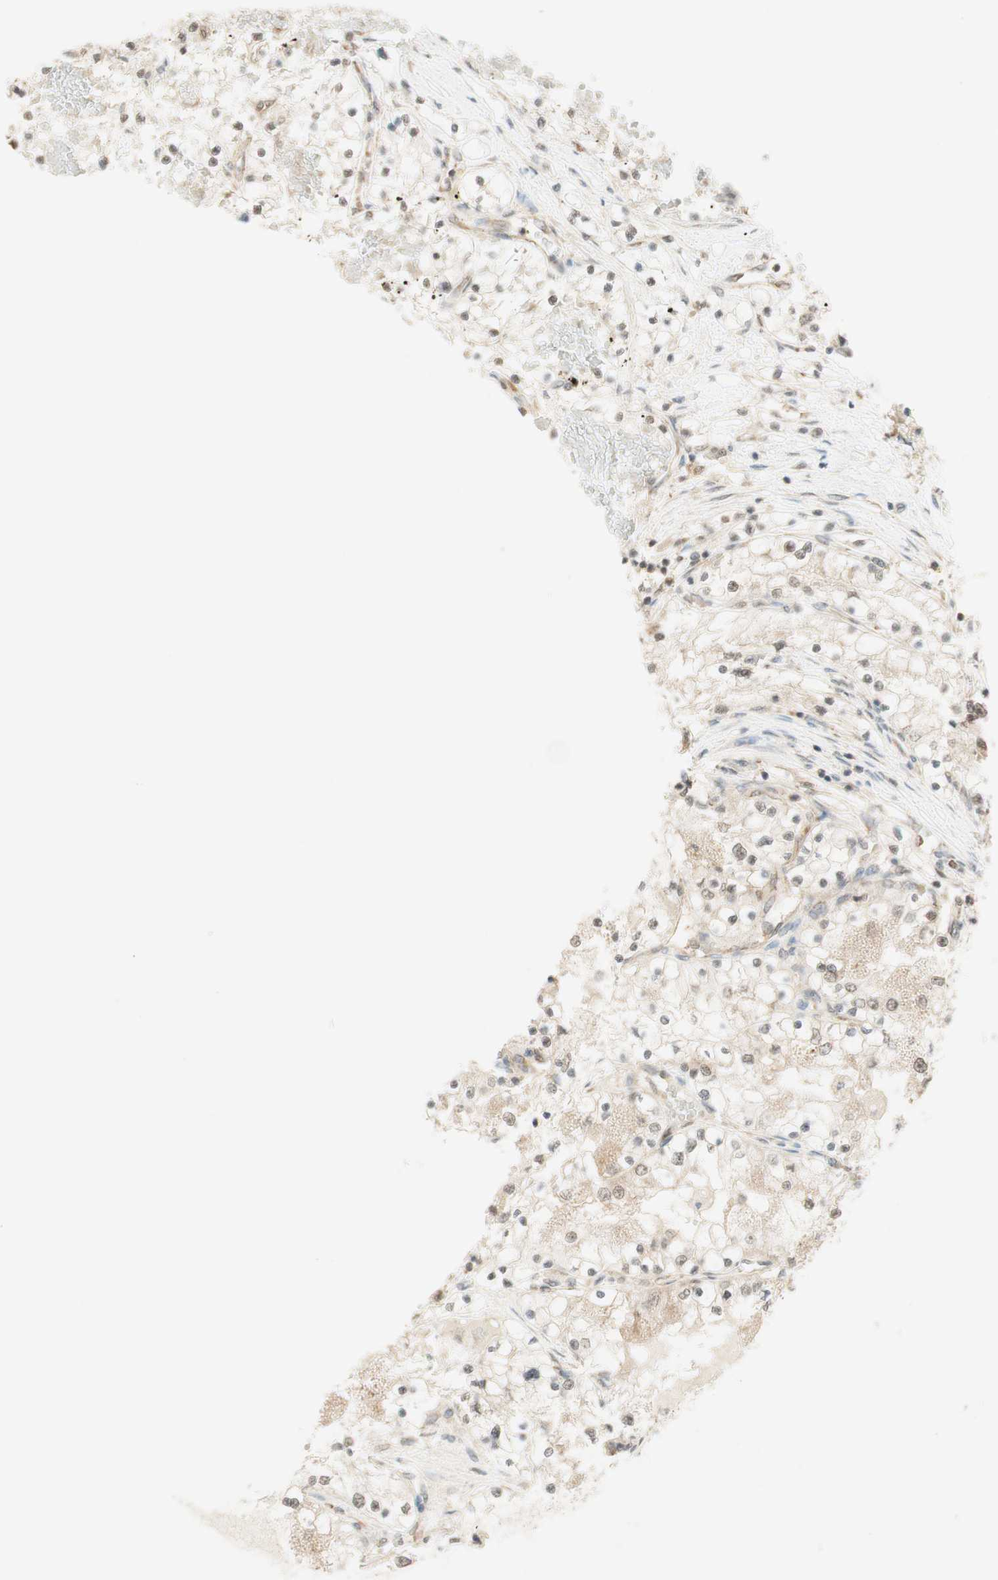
{"staining": {"intensity": "weak", "quantity": "25%-75%", "location": "cytoplasmic/membranous,nuclear"}, "tissue": "renal cancer", "cell_type": "Tumor cells", "image_type": "cancer", "snomed": [{"axis": "morphology", "description": "Adenocarcinoma, NOS"}, {"axis": "topography", "description": "Kidney"}], "caption": "Protein staining reveals weak cytoplasmic/membranous and nuclear staining in approximately 25%-75% of tumor cells in adenocarcinoma (renal). The staining was performed using DAB (3,3'-diaminobenzidine), with brown indicating positive protein expression. Nuclei are stained blue with hematoxylin.", "gene": "SPINT2", "patient": {"sex": "male", "age": 68}}